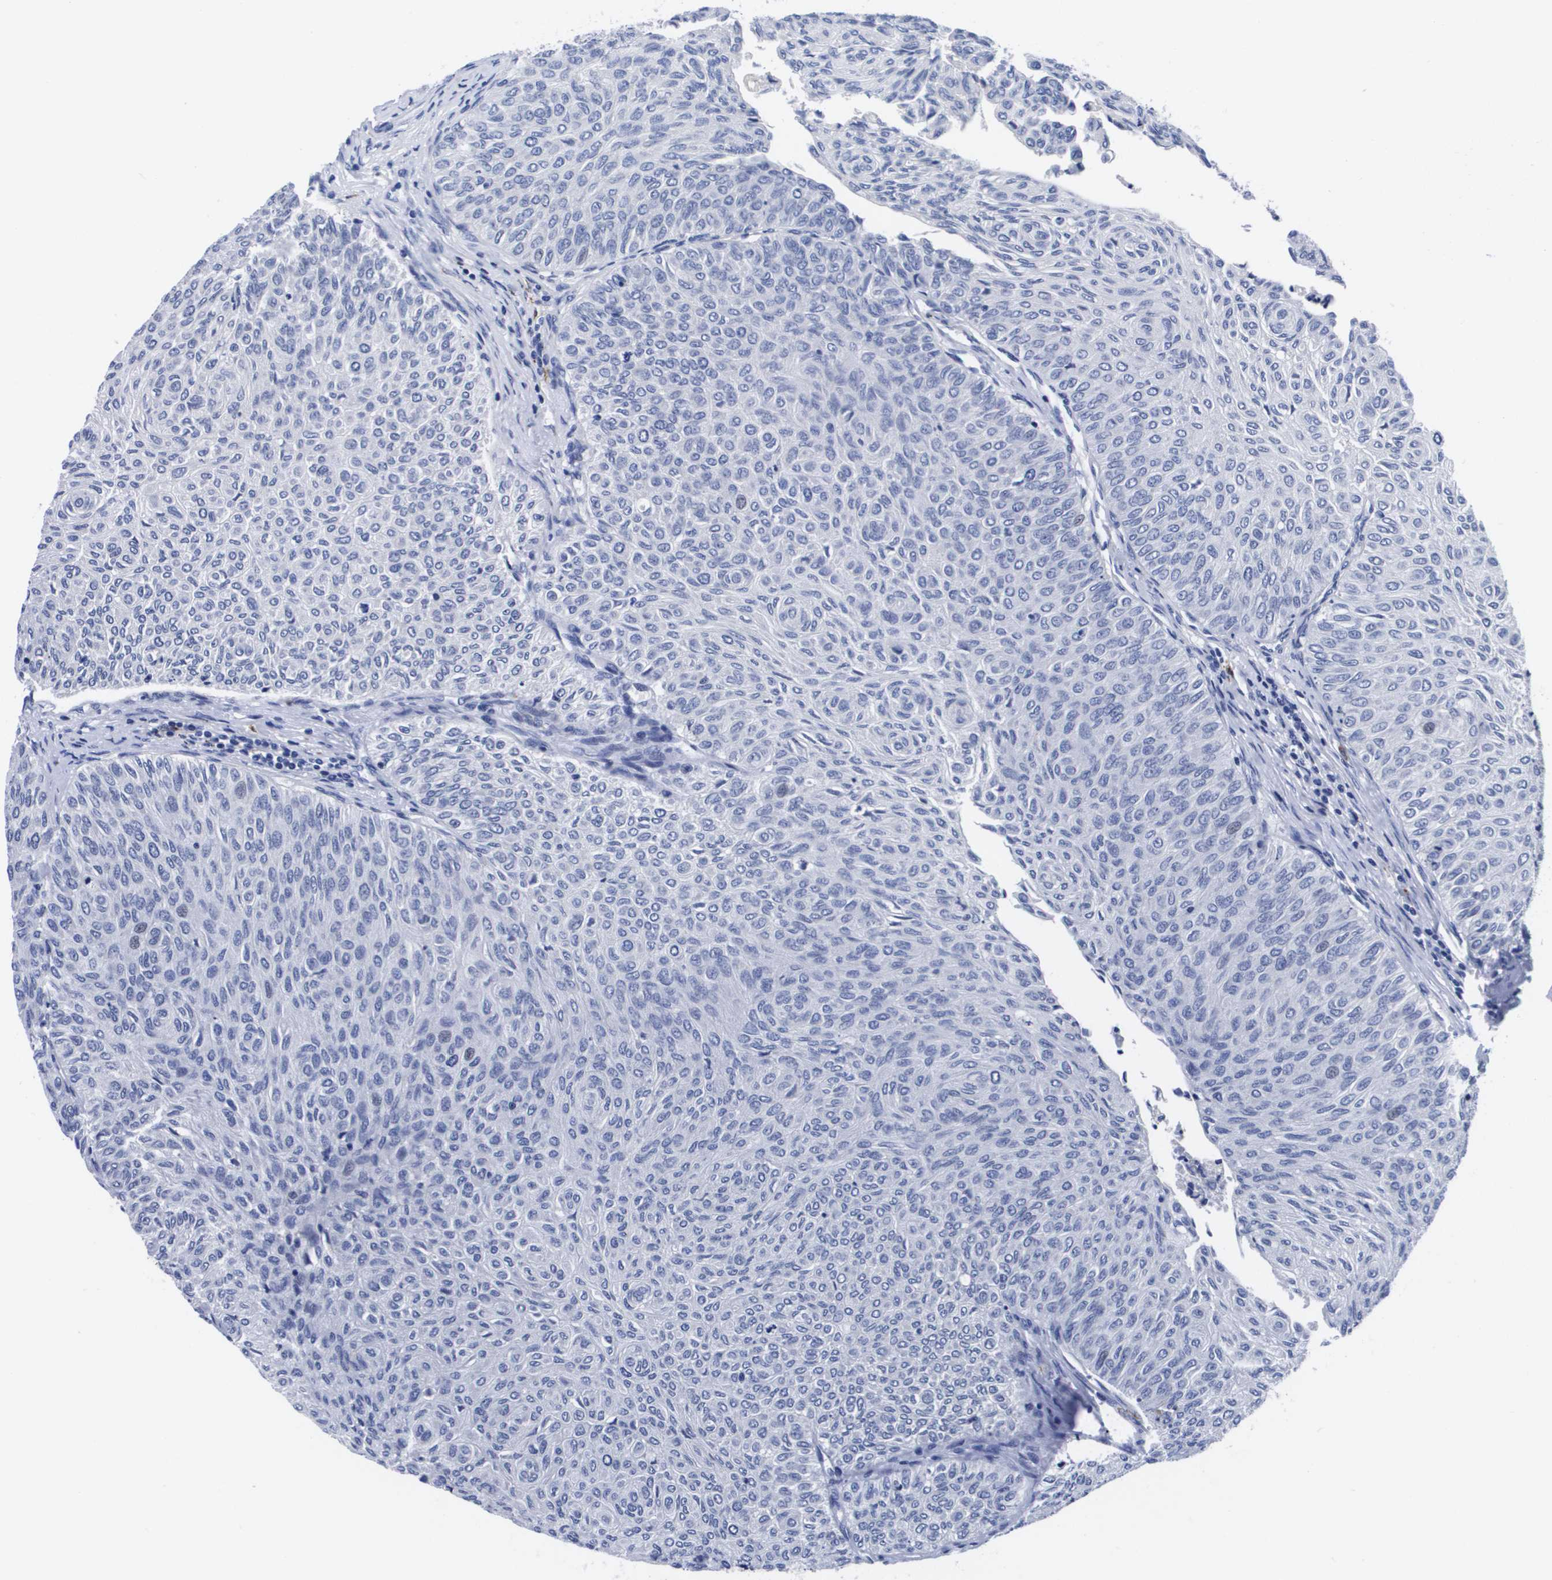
{"staining": {"intensity": "negative", "quantity": "none", "location": "none"}, "tissue": "urothelial cancer", "cell_type": "Tumor cells", "image_type": "cancer", "snomed": [{"axis": "morphology", "description": "Urothelial carcinoma, Low grade"}, {"axis": "topography", "description": "Urinary bladder"}], "caption": "Urothelial carcinoma (low-grade) was stained to show a protein in brown. There is no significant staining in tumor cells.", "gene": "HMOX1", "patient": {"sex": "male", "age": 78}}